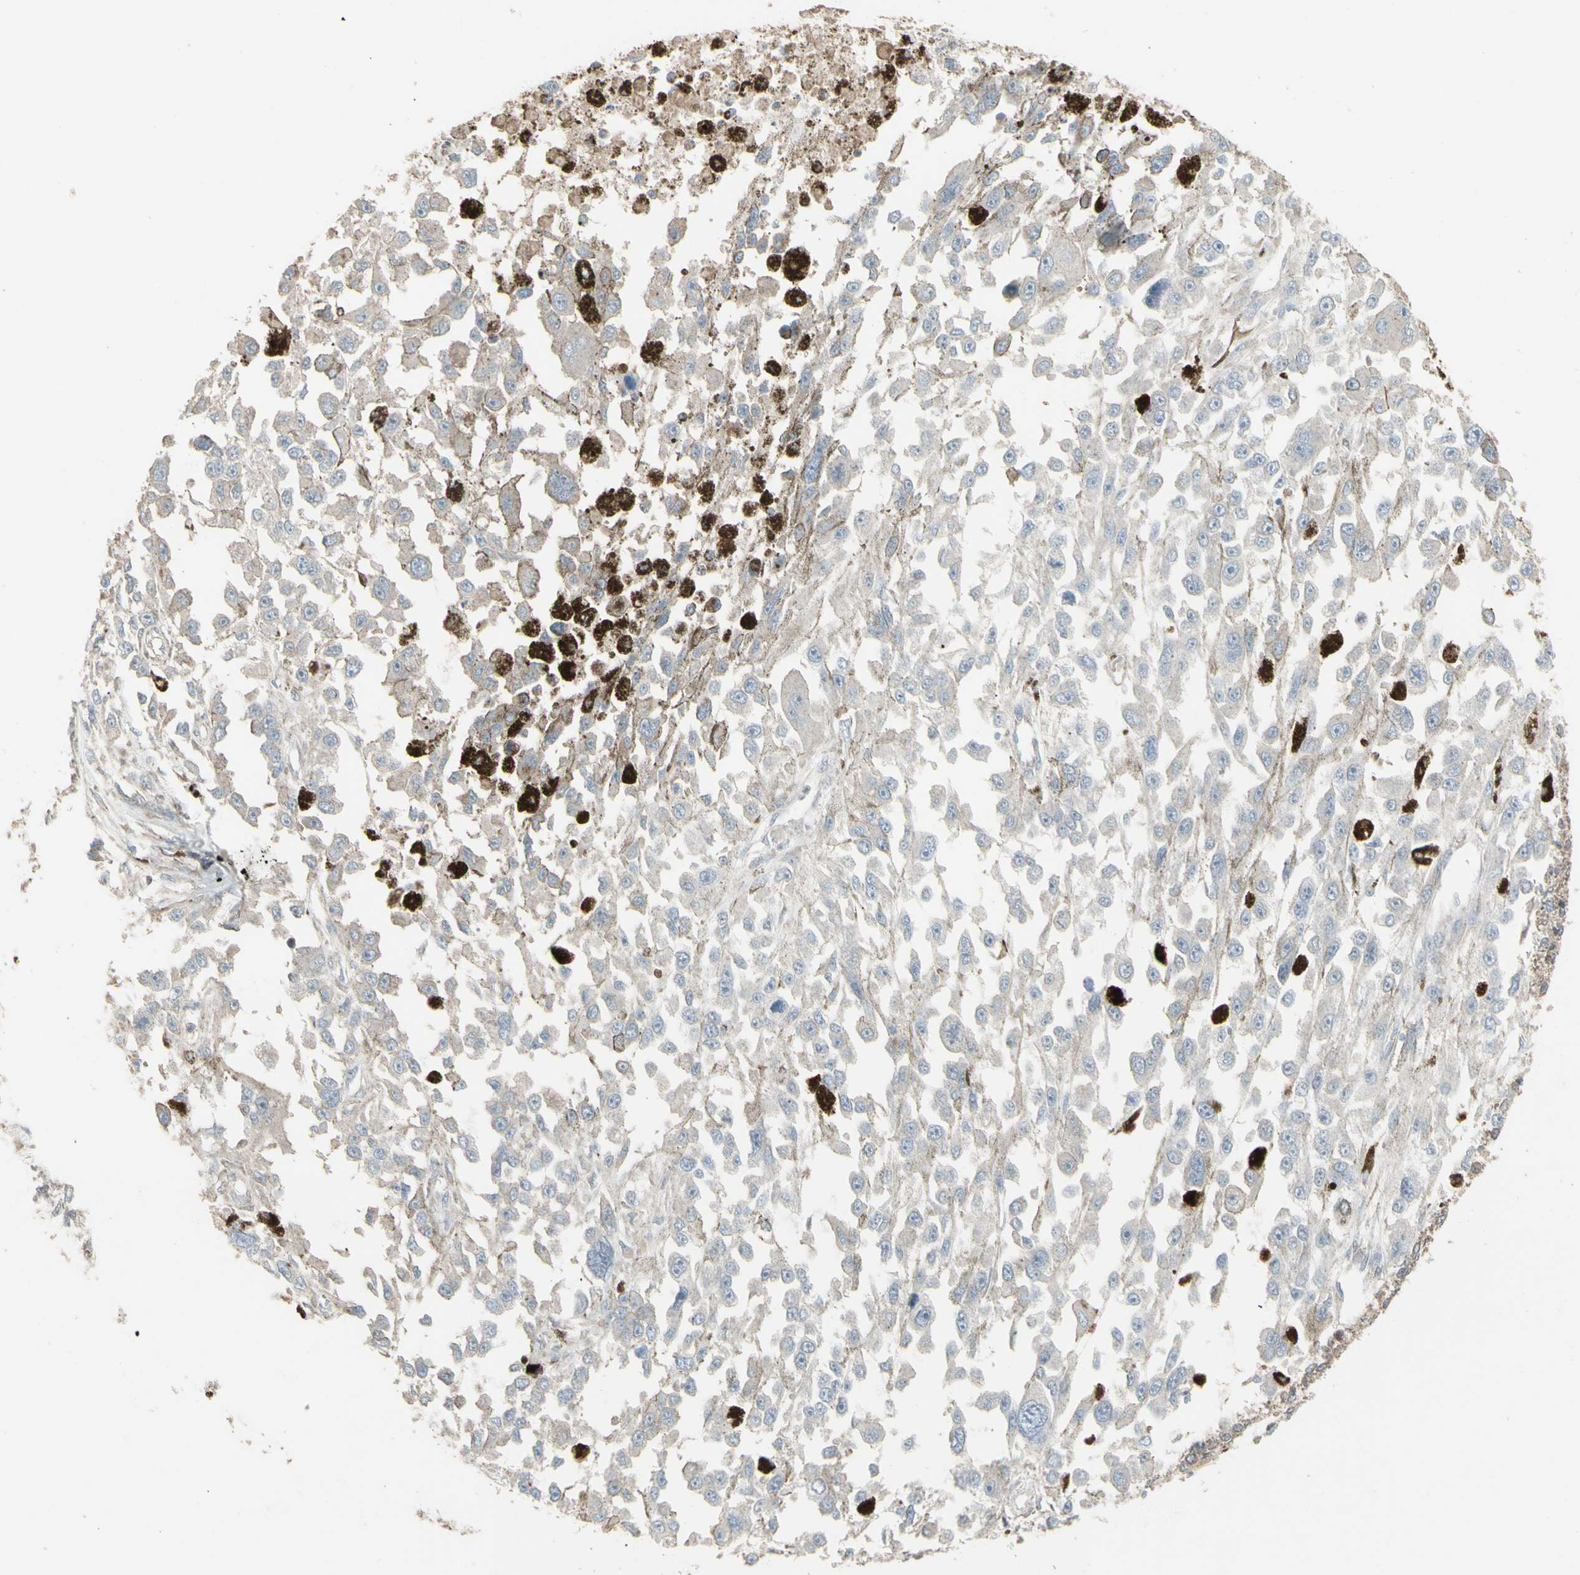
{"staining": {"intensity": "weak", "quantity": ">75%", "location": "cytoplasmic/membranous"}, "tissue": "melanoma", "cell_type": "Tumor cells", "image_type": "cancer", "snomed": [{"axis": "morphology", "description": "Malignant melanoma, Metastatic site"}, {"axis": "topography", "description": "Lymph node"}], "caption": "A brown stain labels weak cytoplasmic/membranous staining of a protein in melanoma tumor cells. (Stains: DAB in brown, nuclei in blue, Microscopy: brightfield microscopy at high magnification).", "gene": "RNASEL", "patient": {"sex": "male", "age": 59}}